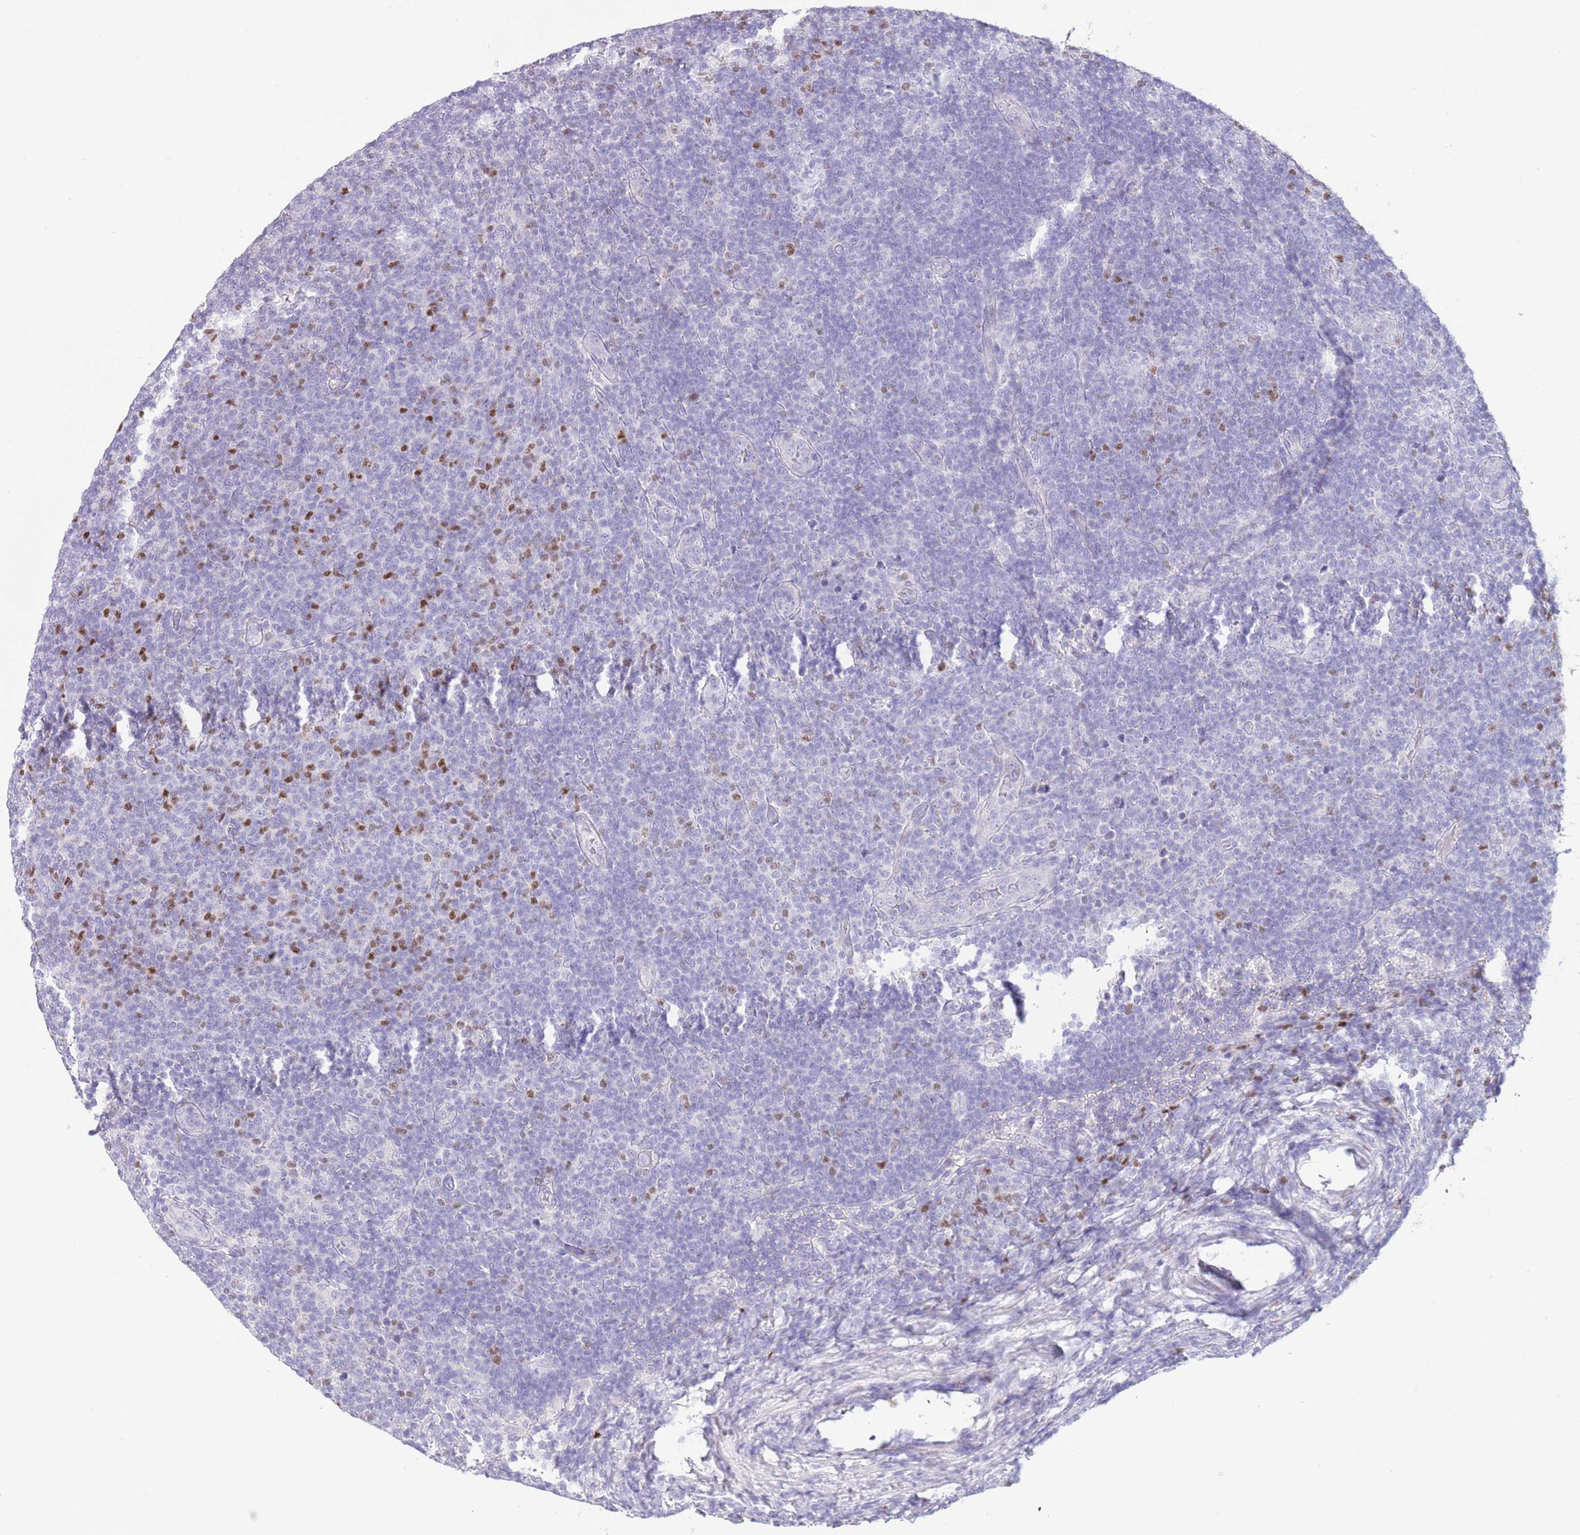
{"staining": {"intensity": "negative", "quantity": "none", "location": "none"}, "tissue": "lymphoma", "cell_type": "Tumor cells", "image_type": "cancer", "snomed": [{"axis": "morphology", "description": "Malignant lymphoma, non-Hodgkin's type, Low grade"}, {"axis": "topography", "description": "Lymph node"}], "caption": "Protein analysis of lymphoma shows no significant expression in tumor cells.", "gene": "TOX2", "patient": {"sex": "male", "age": 66}}